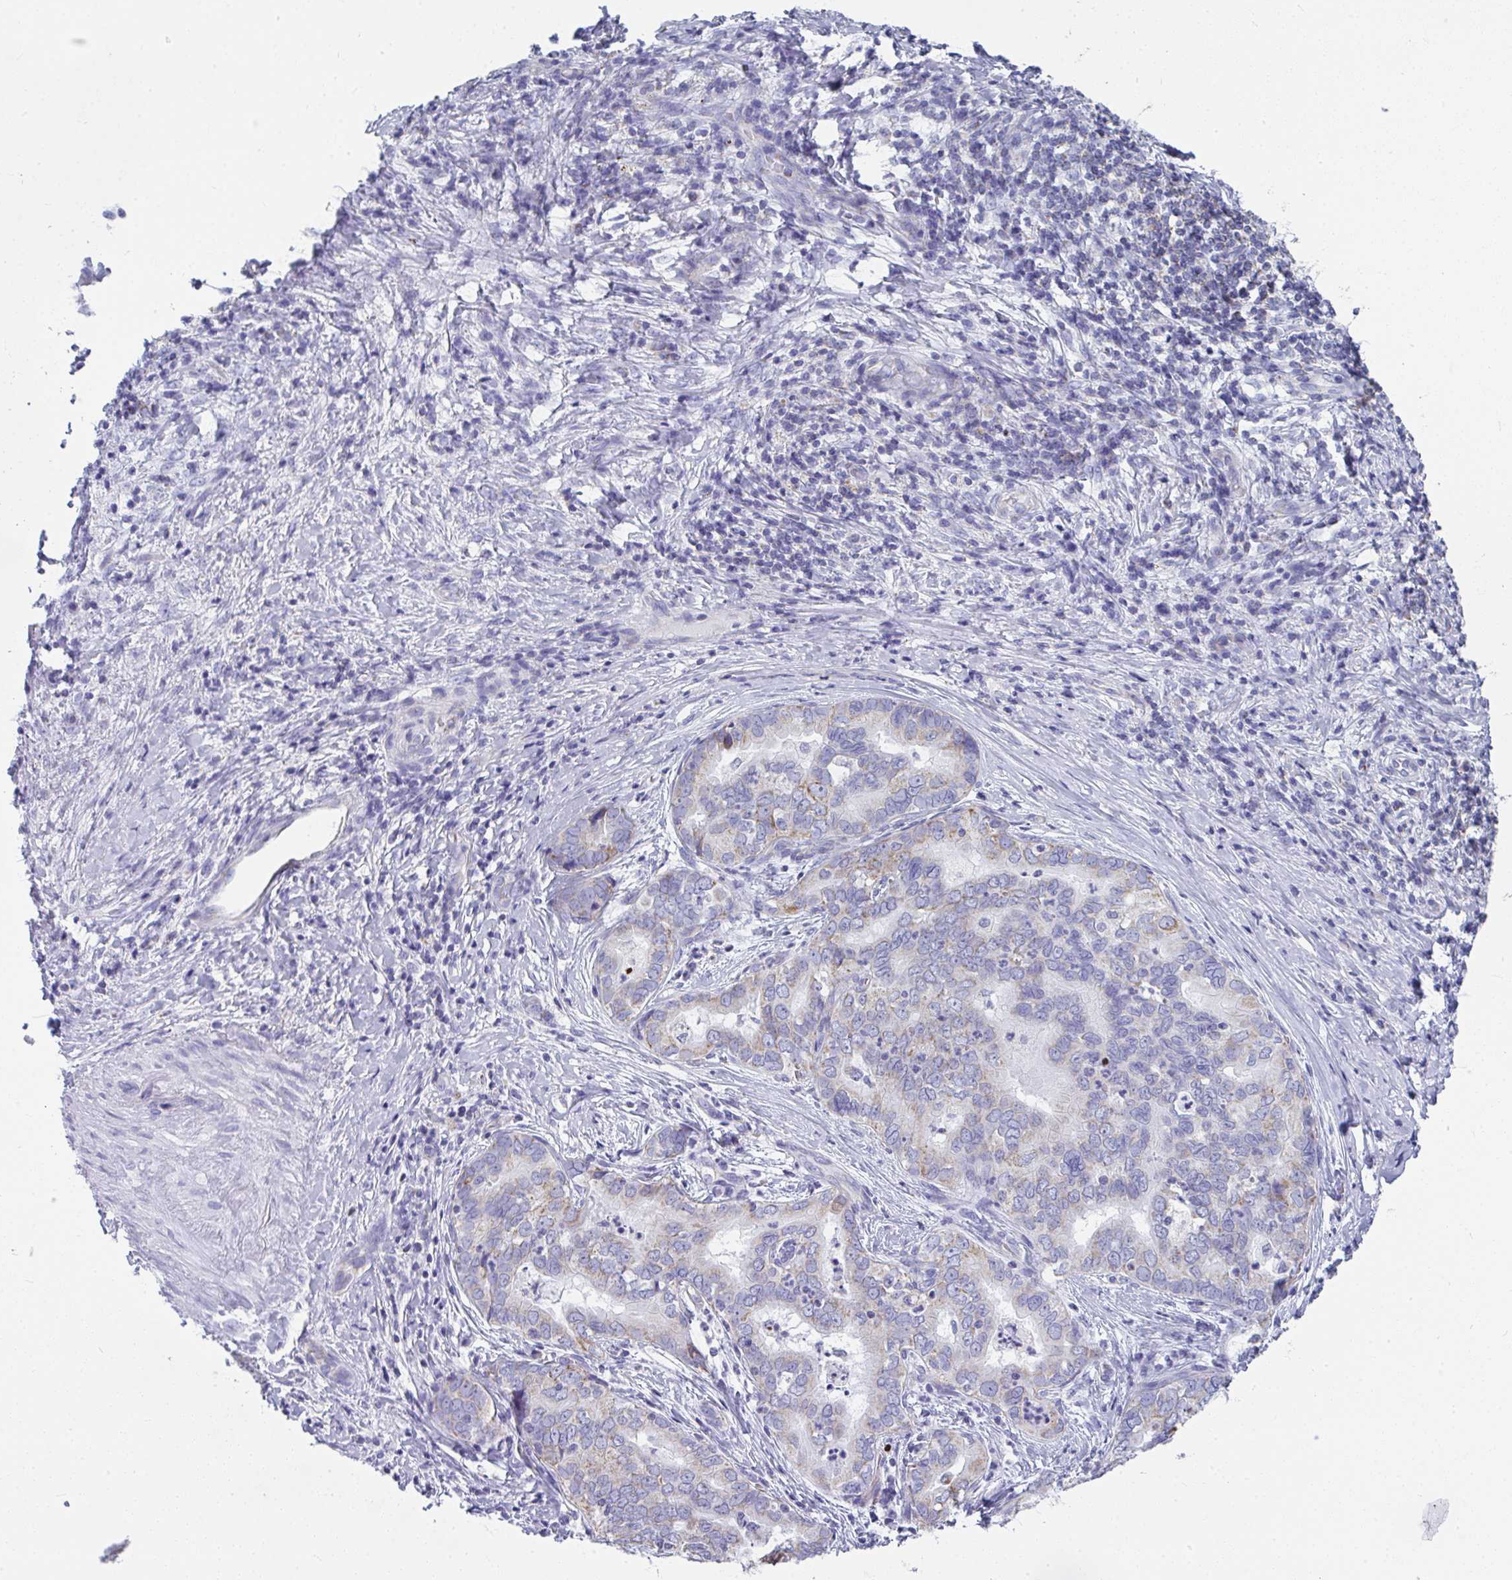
{"staining": {"intensity": "weak", "quantity": "<25%", "location": "cytoplasmic/membranous"}, "tissue": "liver cancer", "cell_type": "Tumor cells", "image_type": "cancer", "snomed": [{"axis": "morphology", "description": "Cholangiocarcinoma"}, {"axis": "topography", "description": "Liver"}], "caption": "Immunohistochemistry (IHC) of cholangiocarcinoma (liver) demonstrates no positivity in tumor cells. Brightfield microscopy of immunohistochemistry stained with DAB (3,3'-diaminobenzidine) (brown) and hematoxylin (blue), captured at high magnification.", "gene": "SLC6A1", "patient": {"sex": "female", "age": 64}}